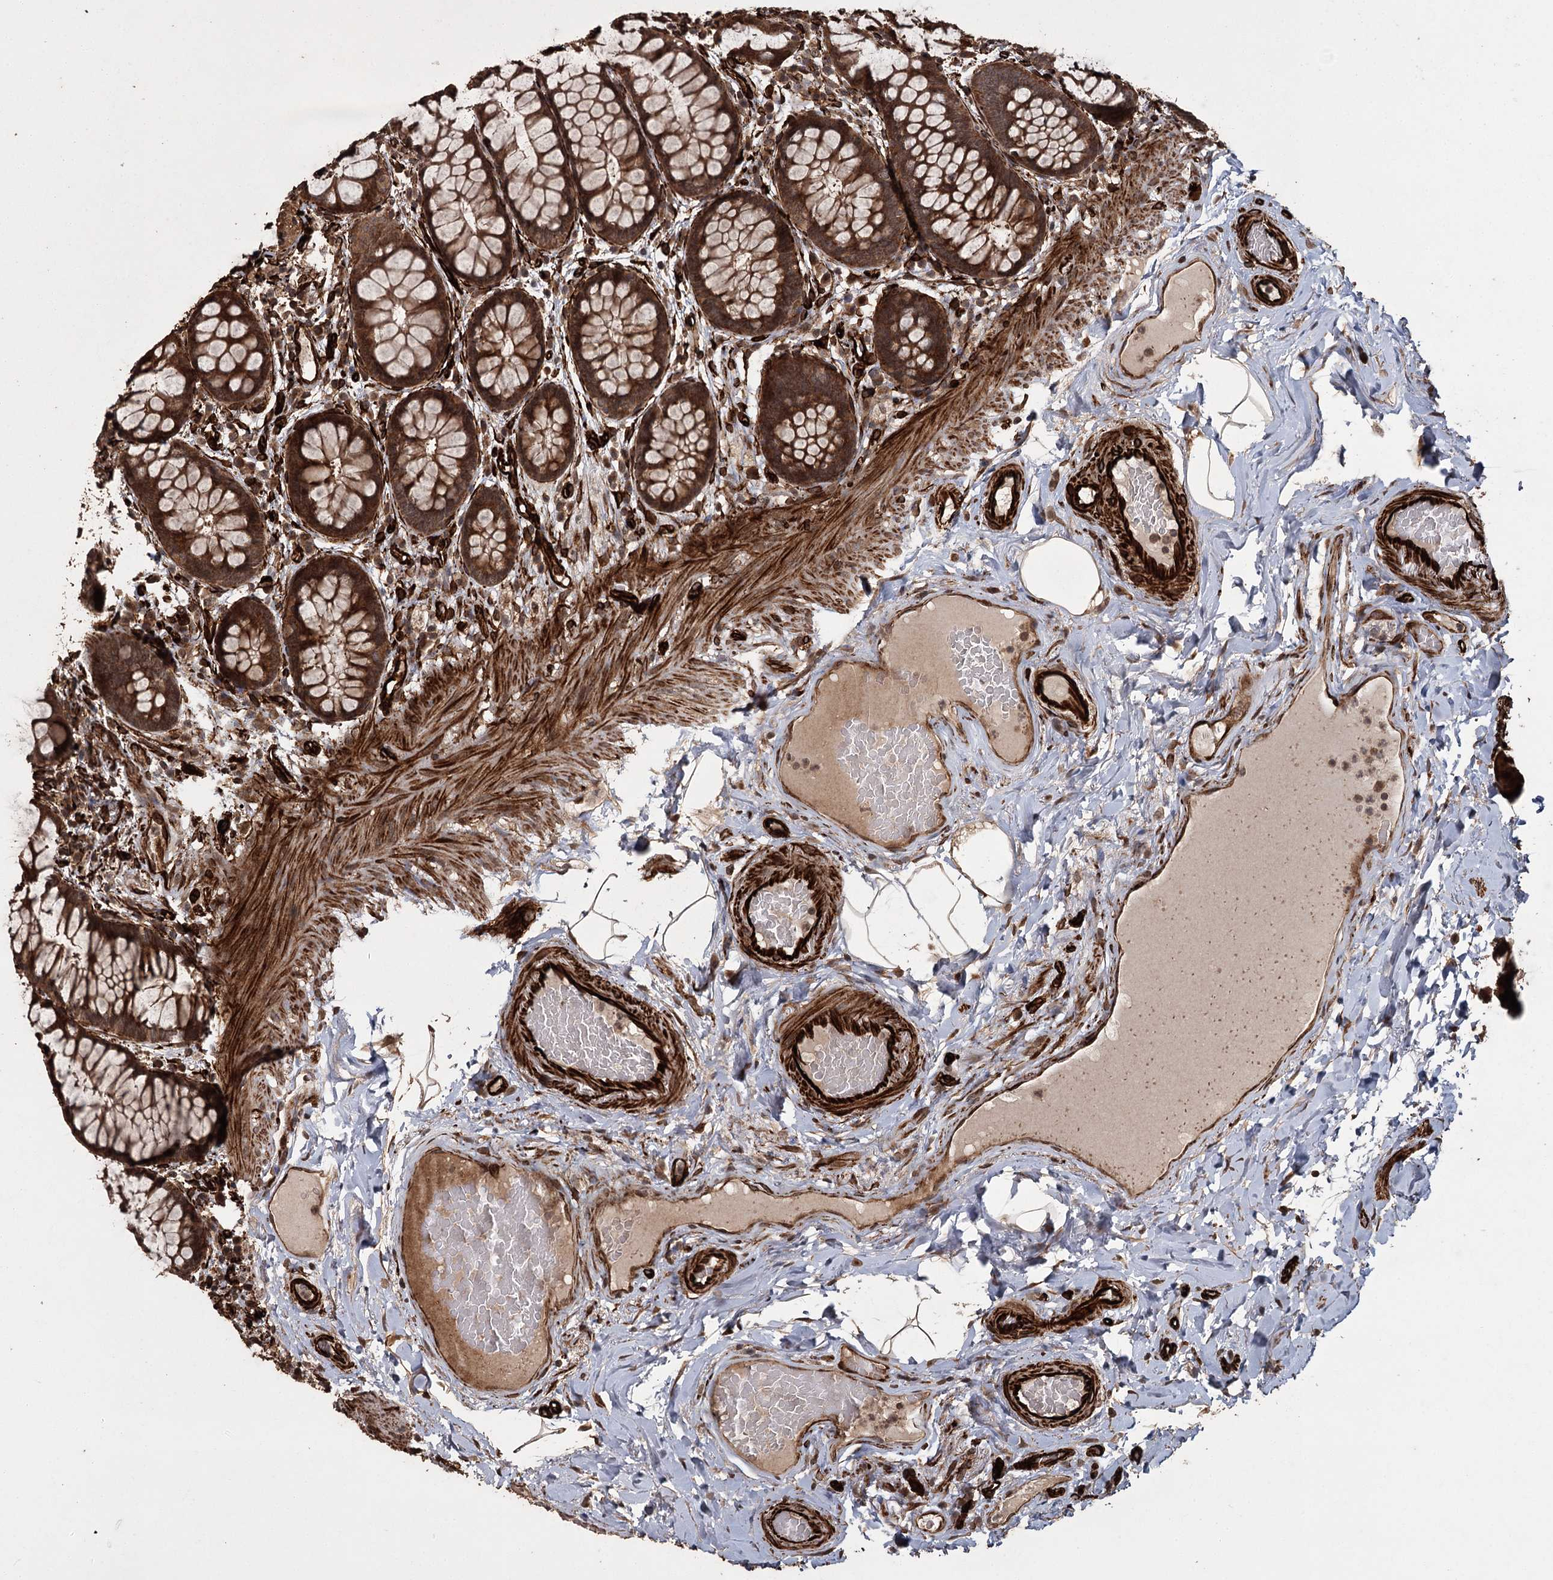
{"staining": {"intensity": "strong", "quantity": ">75%", "location": "cytoplasmic/membranous,nuclear"}, "tissue": "rectum", "cell_type": "Glandular cells", "image_type": "normal", "snomed": [{"axis": "morphology", "description": "Normal tissue, NOS"}, {"axis": "topography", "description": "Rectum"}], "caption": "The immunohistochemical stain shows strong cytoplasmic/membranous,nuclear positivity in glandular cells of benign rectum. The staining is performed using DAB (3,3'-diaminobenzidine) brown chromogen to label protein expression. The nuclei are counter-stained blue using hematoxylin.", "gene": "RPAP3", "patient": {"sex": "male", "age": 83}}